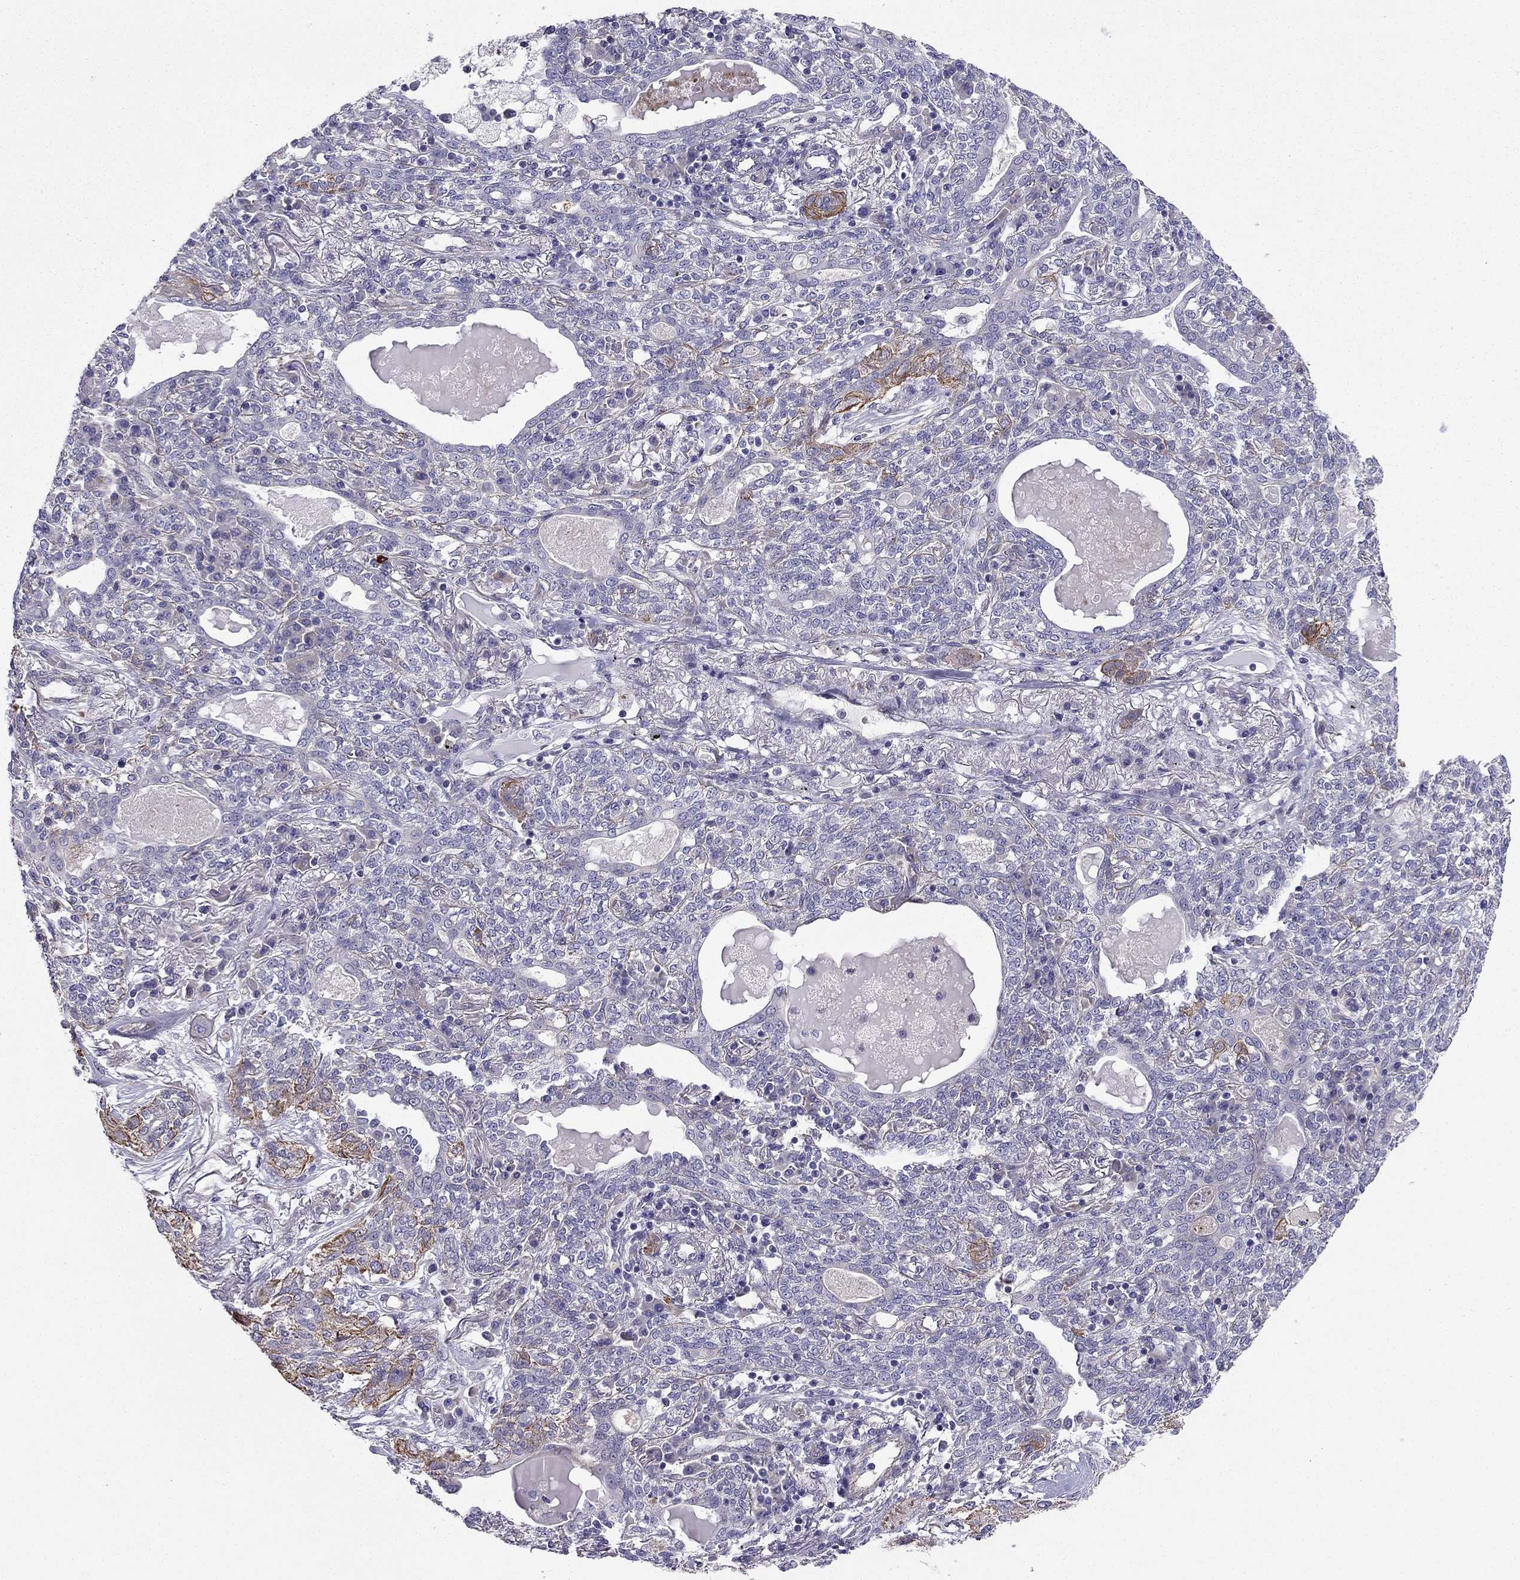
{"staining": {"intensity": "moderate", "quantity": "<25%", "location": "cytoplasmic/membranous"}, "tissue": "lung cancer", "cell_type": "Tumor cells", "image_type": "cancer", "snomed": [{"axis": "morphology", "description": "Squamous cell carcinoma, NOS"}, {"axis": "topography", "description": "Lung"}], "caption": "Immunohistochemical staining of lung cancer (squamous cell carcinoma) demonstrates low levels of moderate cytoplasmic/membranous staining in about <25% of tumor cells. The protein of interest is shown in brown color, while the nuclei are stained blue.", "gene": "ENOX1", "patient": {"sex": "female", "age": 70}}